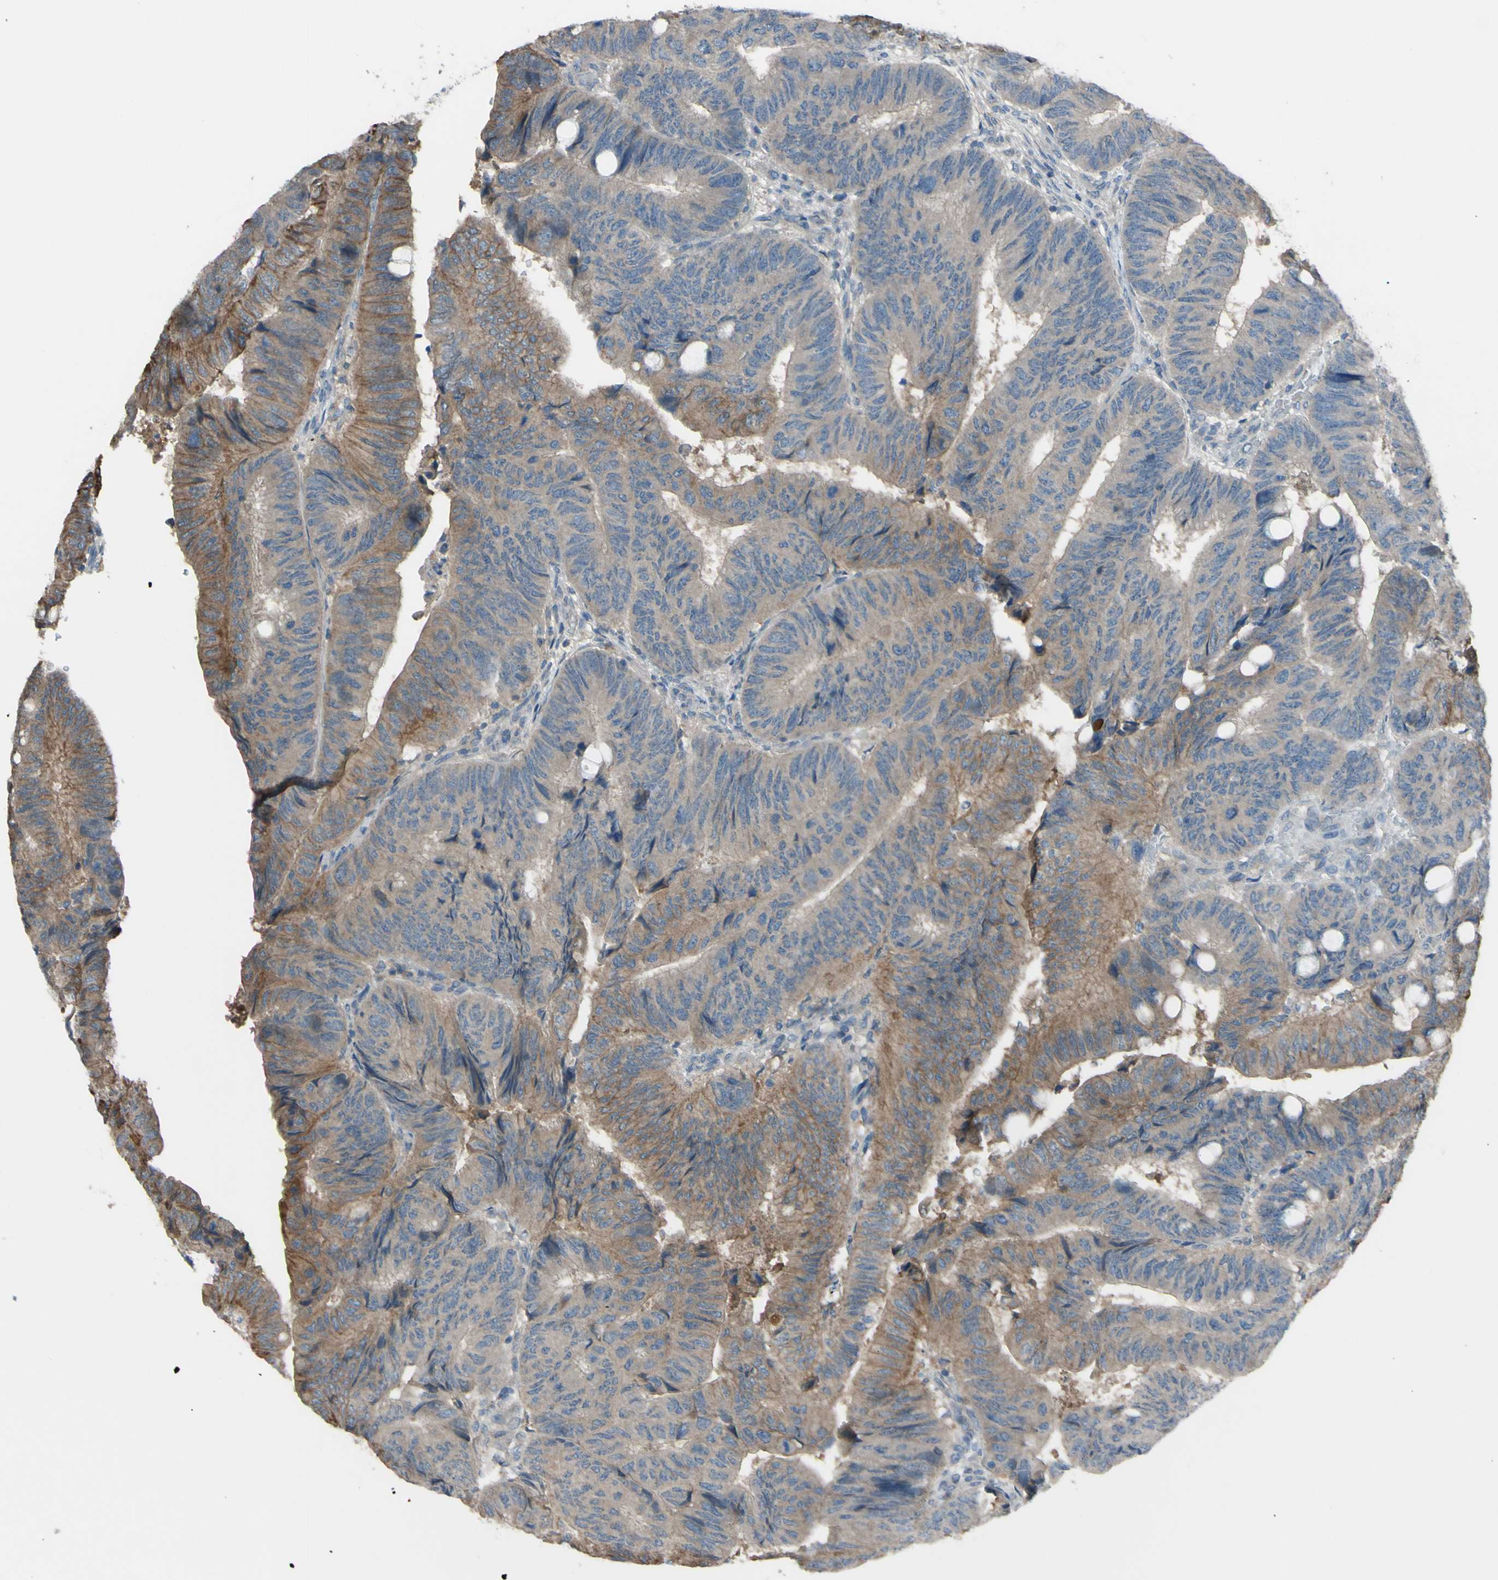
{"staining": {"intensity": "moderate", "quantity": "25%-75%", "location": "cytoplasmic/membranous"}, "tissue": "colorectal cancer", "cell_type": "Tumor cells", "image_type": "cancer", "snomed": [{"axis": "morphology", "description": "Normal tissue, NOS"}, {"axis": "morphology", "description": "Adenocarcinoma, NOS"}, {"axis": "topography", "description": "Rectum"}, {"axis": "topography", "description": "Peripheral nerve tissue"}], "caption": "The histopathology image shows immunohistochemical staining of adenocarcinoma (colorectal). There is moderate cytoplasmic/membranous positivity is present in approximately 25%-75% of tumor cells.", "gene": "AFP", "patient": {"sex": "male", "age": 92}}